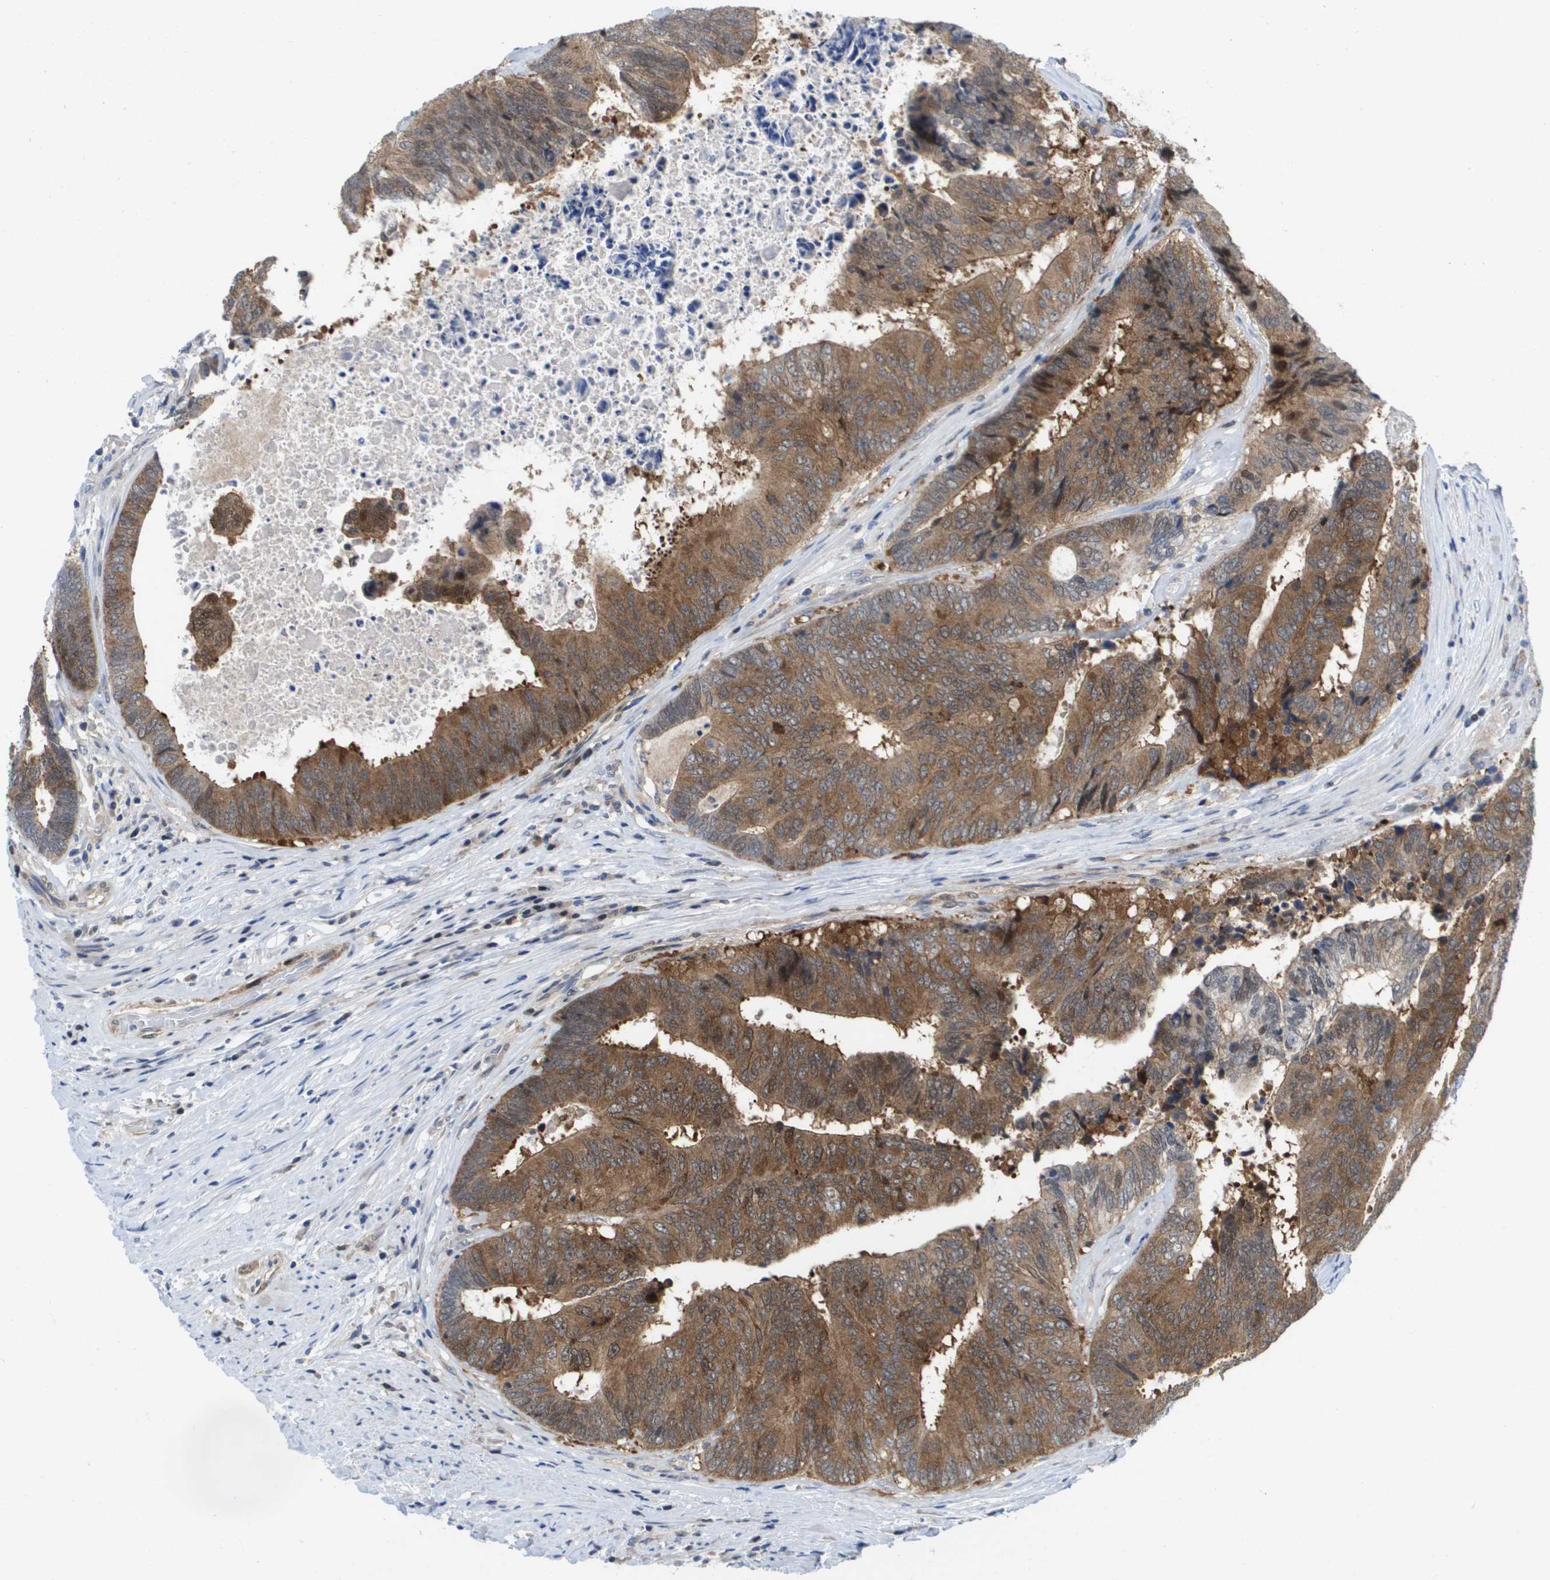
{"staining": {"intensity": "moderate", "quantity": ">75%", "location": "cytoplasmic/membranous"}, "tissue": "colorectal cancer", "cell_type": "Tumor cells", "image_type": "cancer", "snomed": [{"axis": "morphology", "description": "Adenocarcinoma, NOS"}, {"axis": "topography", "description": "Rectum"}], "caption": "IHC of colorectal cancer exhibits medium levels of moderate cytoplasmic/membranous staining in about >75% of tumor cells.", "gene": "FKBP4", "patient": {"sex": "male", "age": 72}}